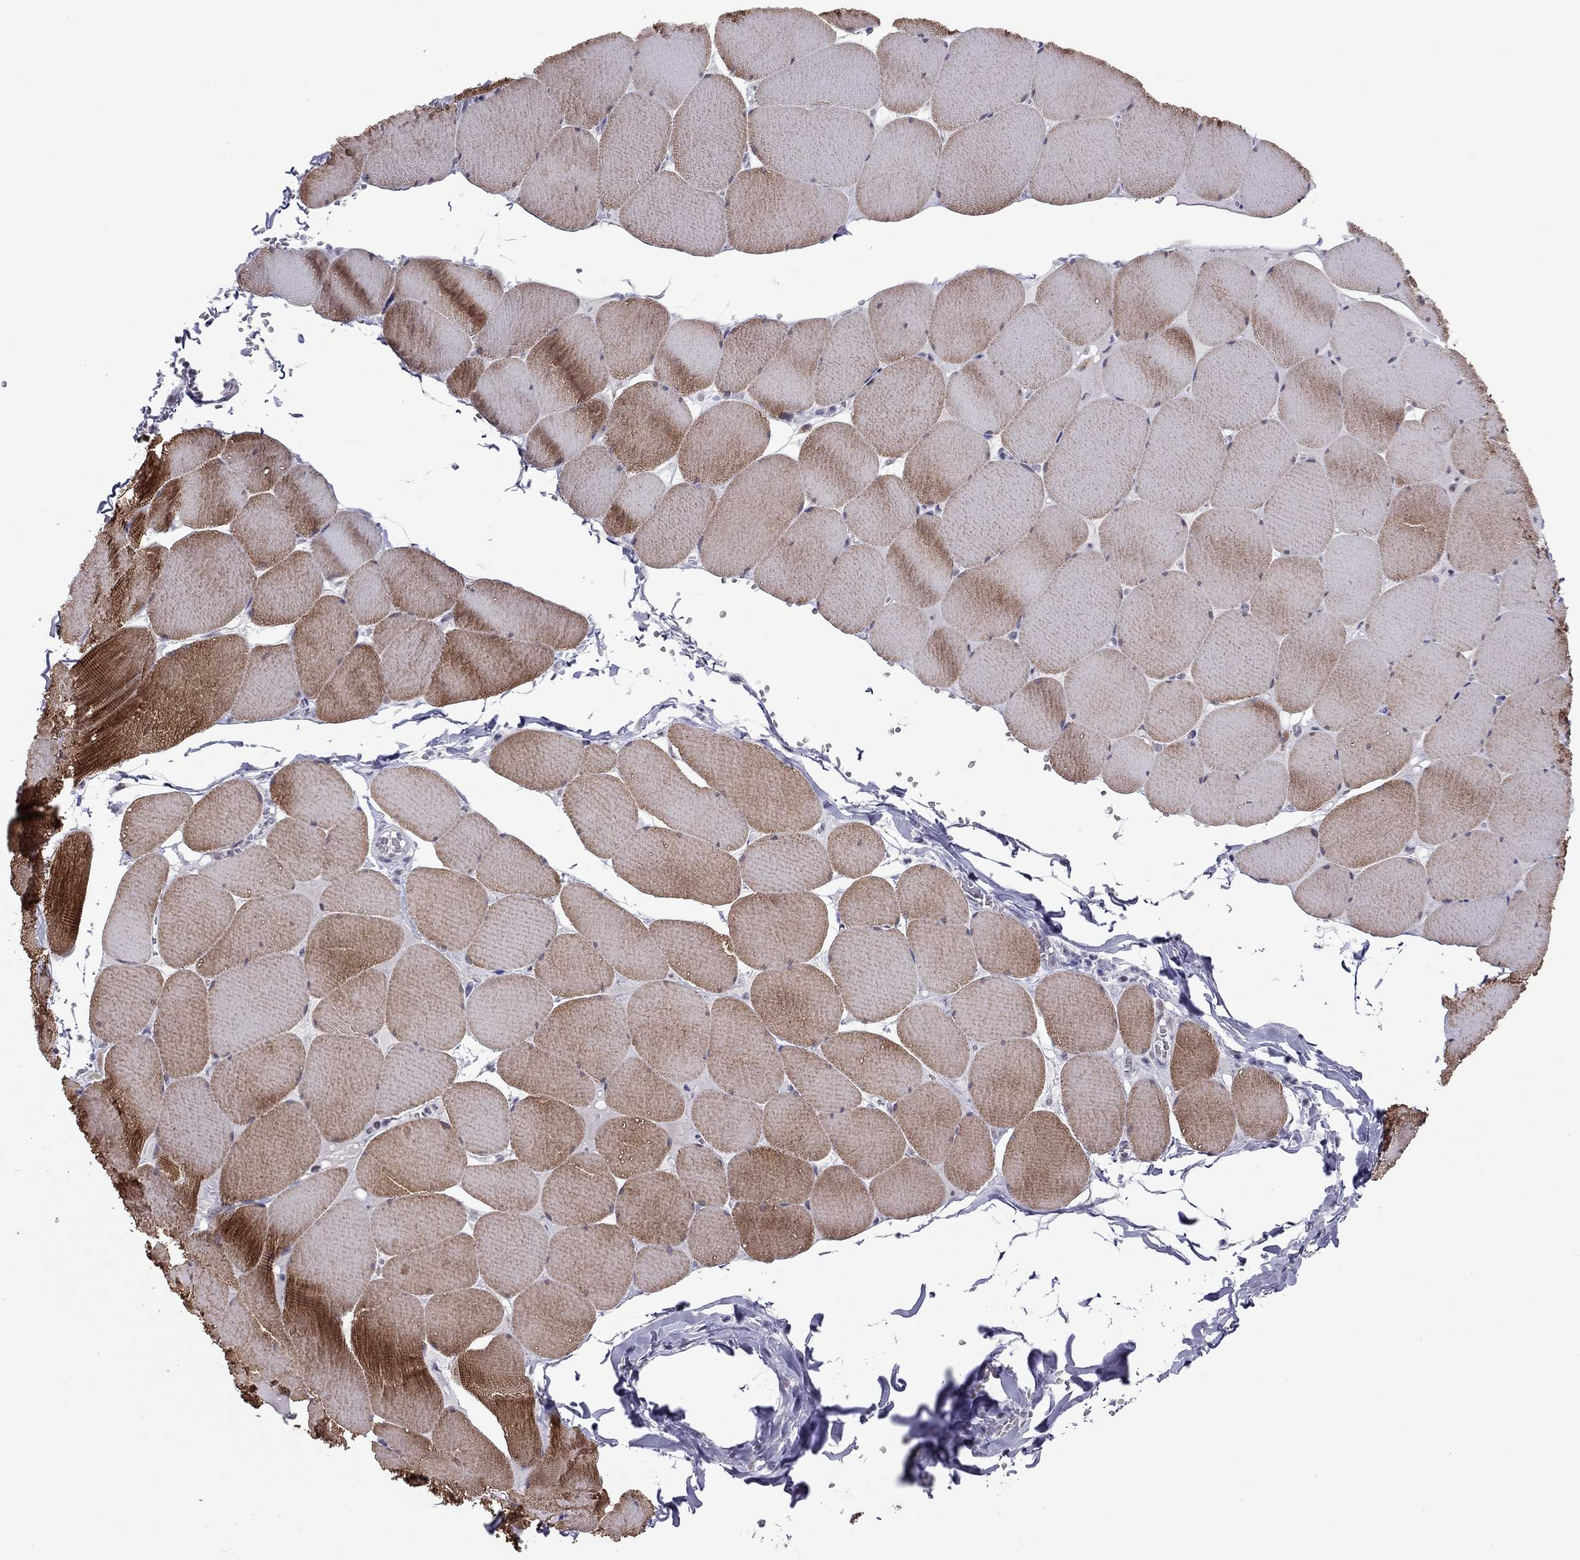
{"staining": {"intensity": "strong", "quantity": "25%-75%", "location": "cytoplasmic/membranous"}, "tissue": "skeletal muscle", "cell_type": "Myocytes", "image_type": "normal", "snomed": [{"axis": "morphology", "description": "Normal tissue, NOS"}, {"axis": "morphology", "description": "Malignant melanoma, Metastatic site"}, {"axis": "topography", "description": "Skeletal muscle"}], "caption": "Brown immunohistochemical staining in unremarkable human skeletal muscle demonstrates strong cytoplasmic/membranous staining in about 25%-75% of myocytes. The staining is performed using DAB brown chromogen to label protein expression. The nuclei are counter-stained blue using hematoxylin.", "gene": "PPP1R3A", "patient": {"sex": "male", "age": 50}}